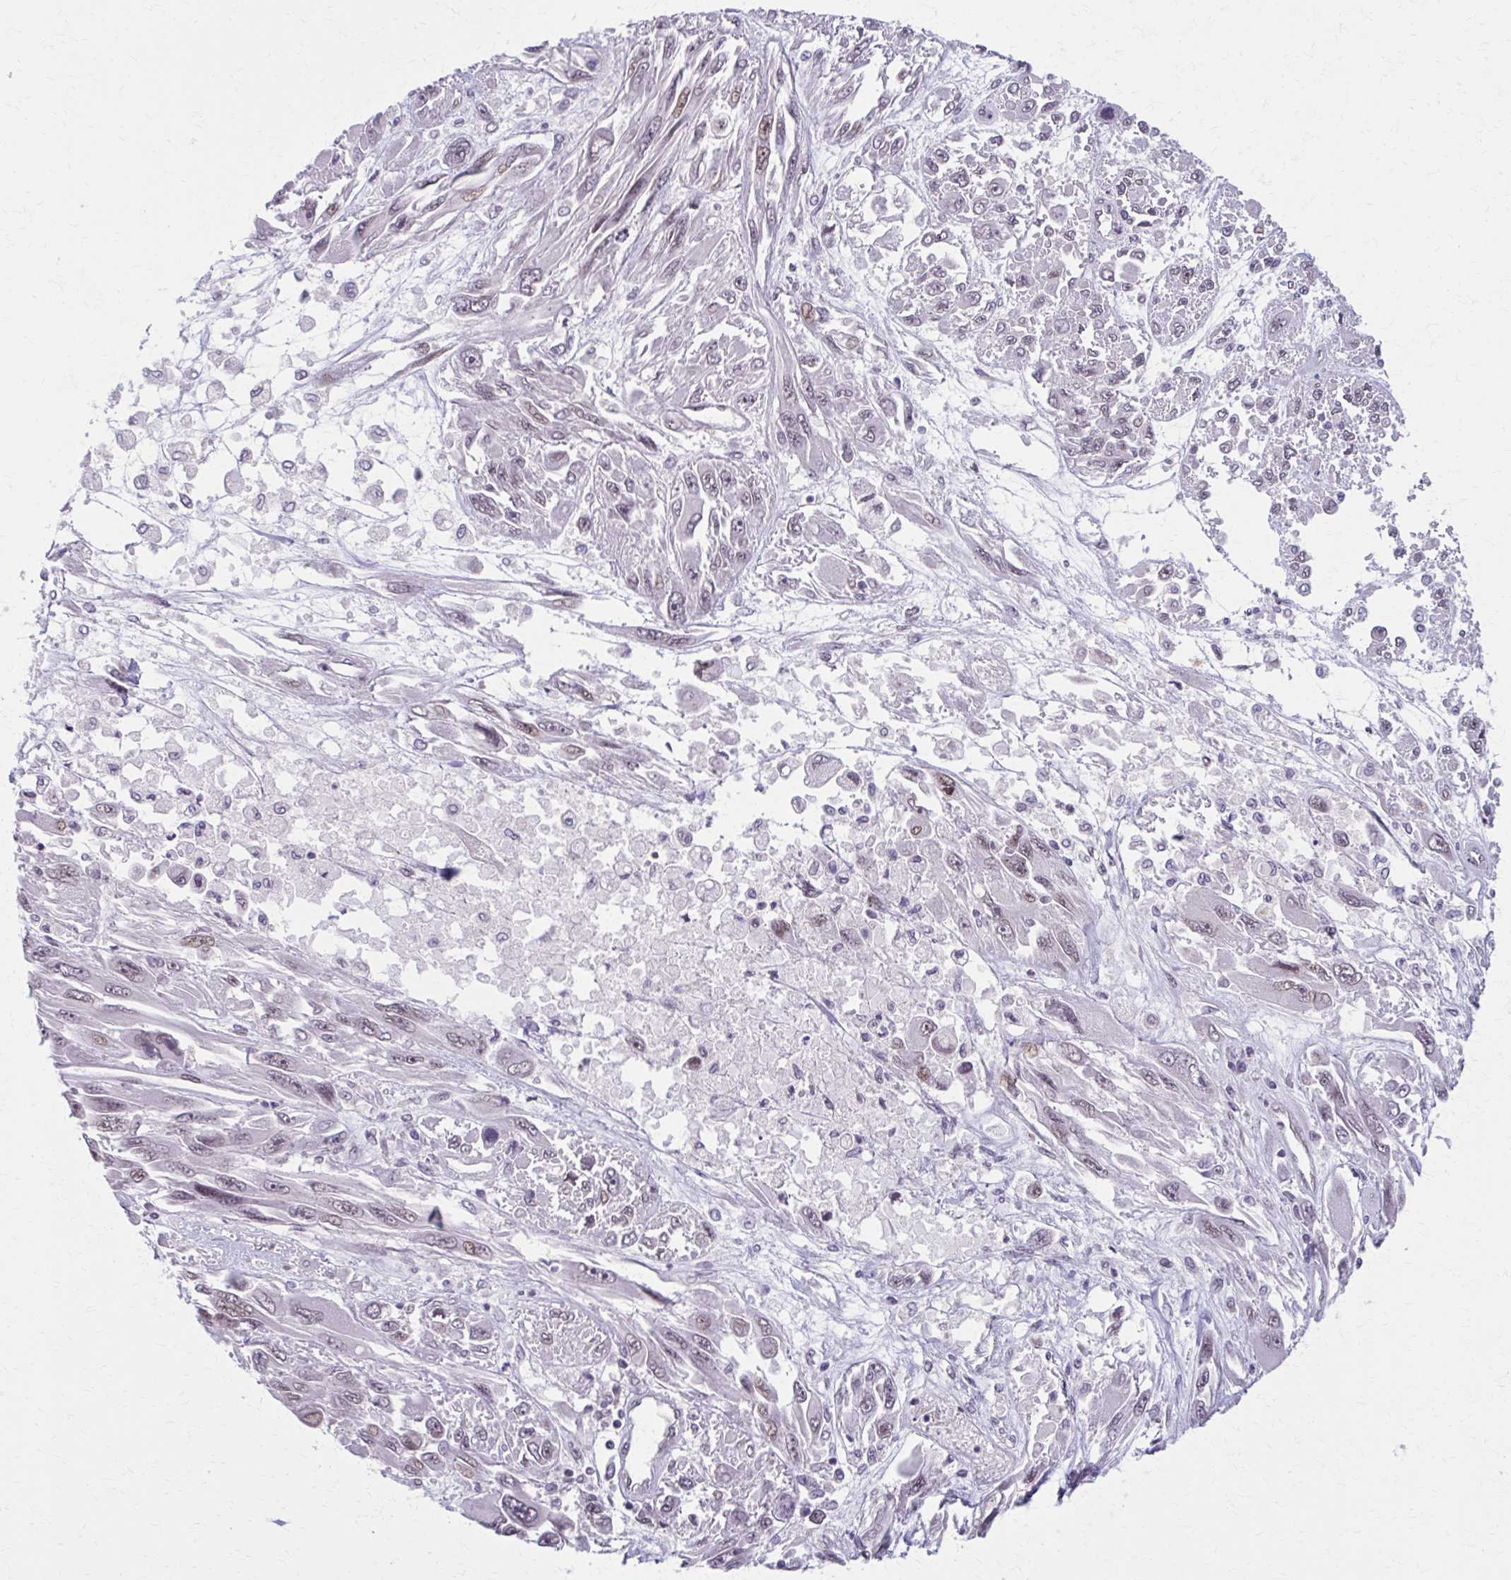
{"staining": {"intensity": "weak", "quantity": "25%-75%", "location": "nuclear"}, "tissue": "melanoma", "cell_type": "Tumor cells", "image_type": "cancer", "snomed": [{"axis": "morphology", "description": "Malignant melanoma, NOS"}, {"axis": "topography", "description": "Skin"}], "caption": "Protein analysis of melanoma tissue exhibits weak nuclear positivity in approximately 25%-75% of tumor cells. (DAB IHC with brightfield microscopy, high magnification).", "gene": "SETBP1", "patient": {"sex": "female", "age": 91}}